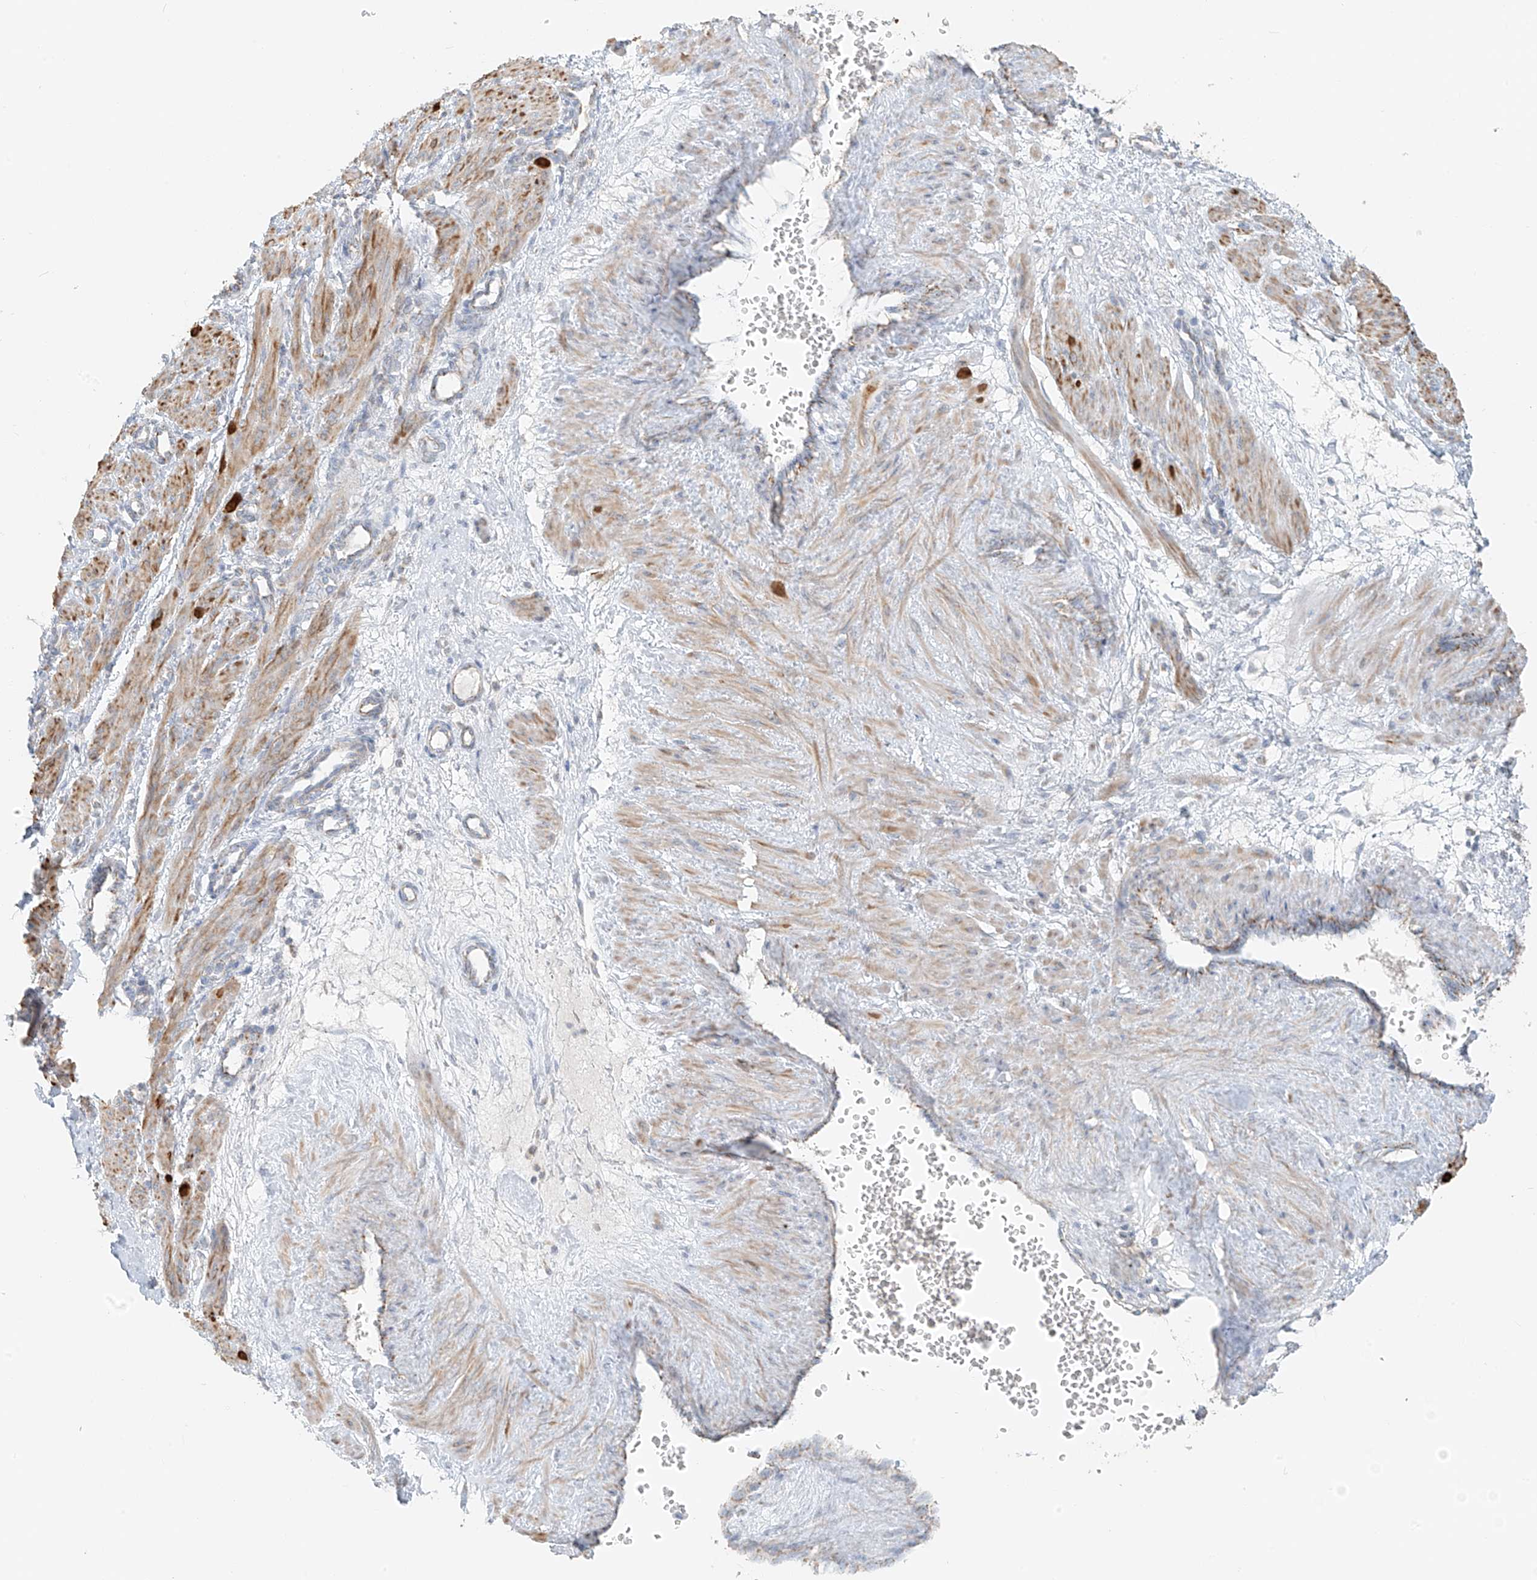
{"staining": {"intensity": "moderate", "quantity": "25%-75%", "location": "cytoplasmic/membranous"}, "tissue": "smooth muscle", "cell_type": "Smooth muscle cells", "image_type": "normal", "snomed": [{"axis": "morphology", "description": "Normal tissue, NOS"}, {"axis": "topography", "description": "Endometrium"}], "caption": "DAB (3,3'-diaminobenzidine) immunohistochemical staining of benign human smooth muscle exhibits moderate cytoplasmic/membranous protein expression in approximately 25%-75% of smooth muscle cells.", "gene": "UST", "patient": {"sex": "female", "age": 33}}